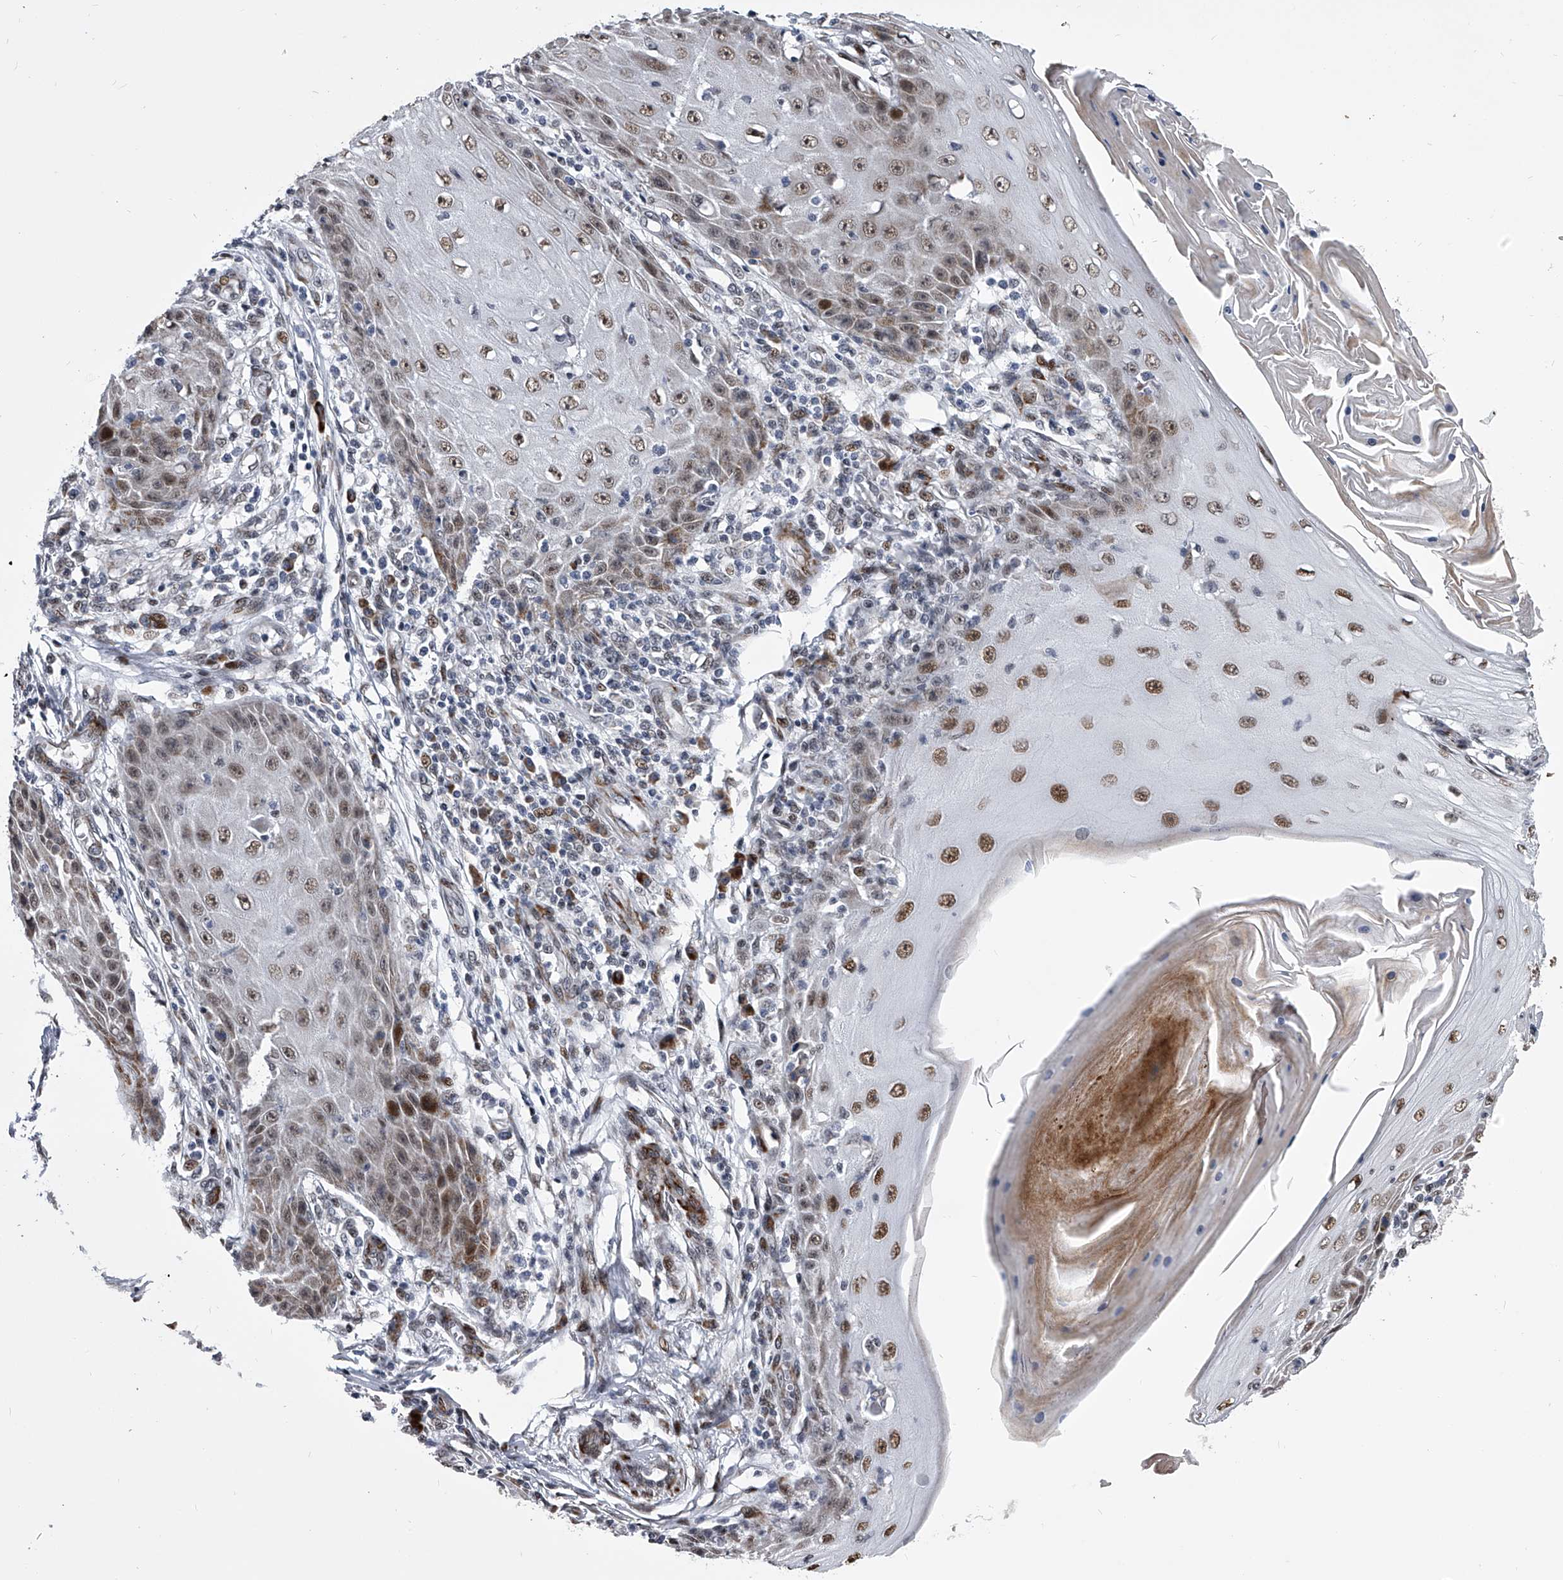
{"staining": {"intensity": "moderate", "quantity": ">75%", "location": "nuclear"}, "tissue": "skin cancer", "cell_type": "Tumor cells", "image_type": "cancer", "snomed": [{"axis": "morphology", "description": "Squamous cell carcinoma, NOS"}, {"axis": "topography", "description": "Skin"}], "caption": "Immunohistochemical staining of squamous cell carcinoma (skin) exhibits medium levels of moderate nuclear protein expression in approximately >75% of tumor cells. (Brightfield microscopy of DAB IHC at high magnification).", "gene": "CMTR1", "patient": {"sex": "female", "age": 73}}